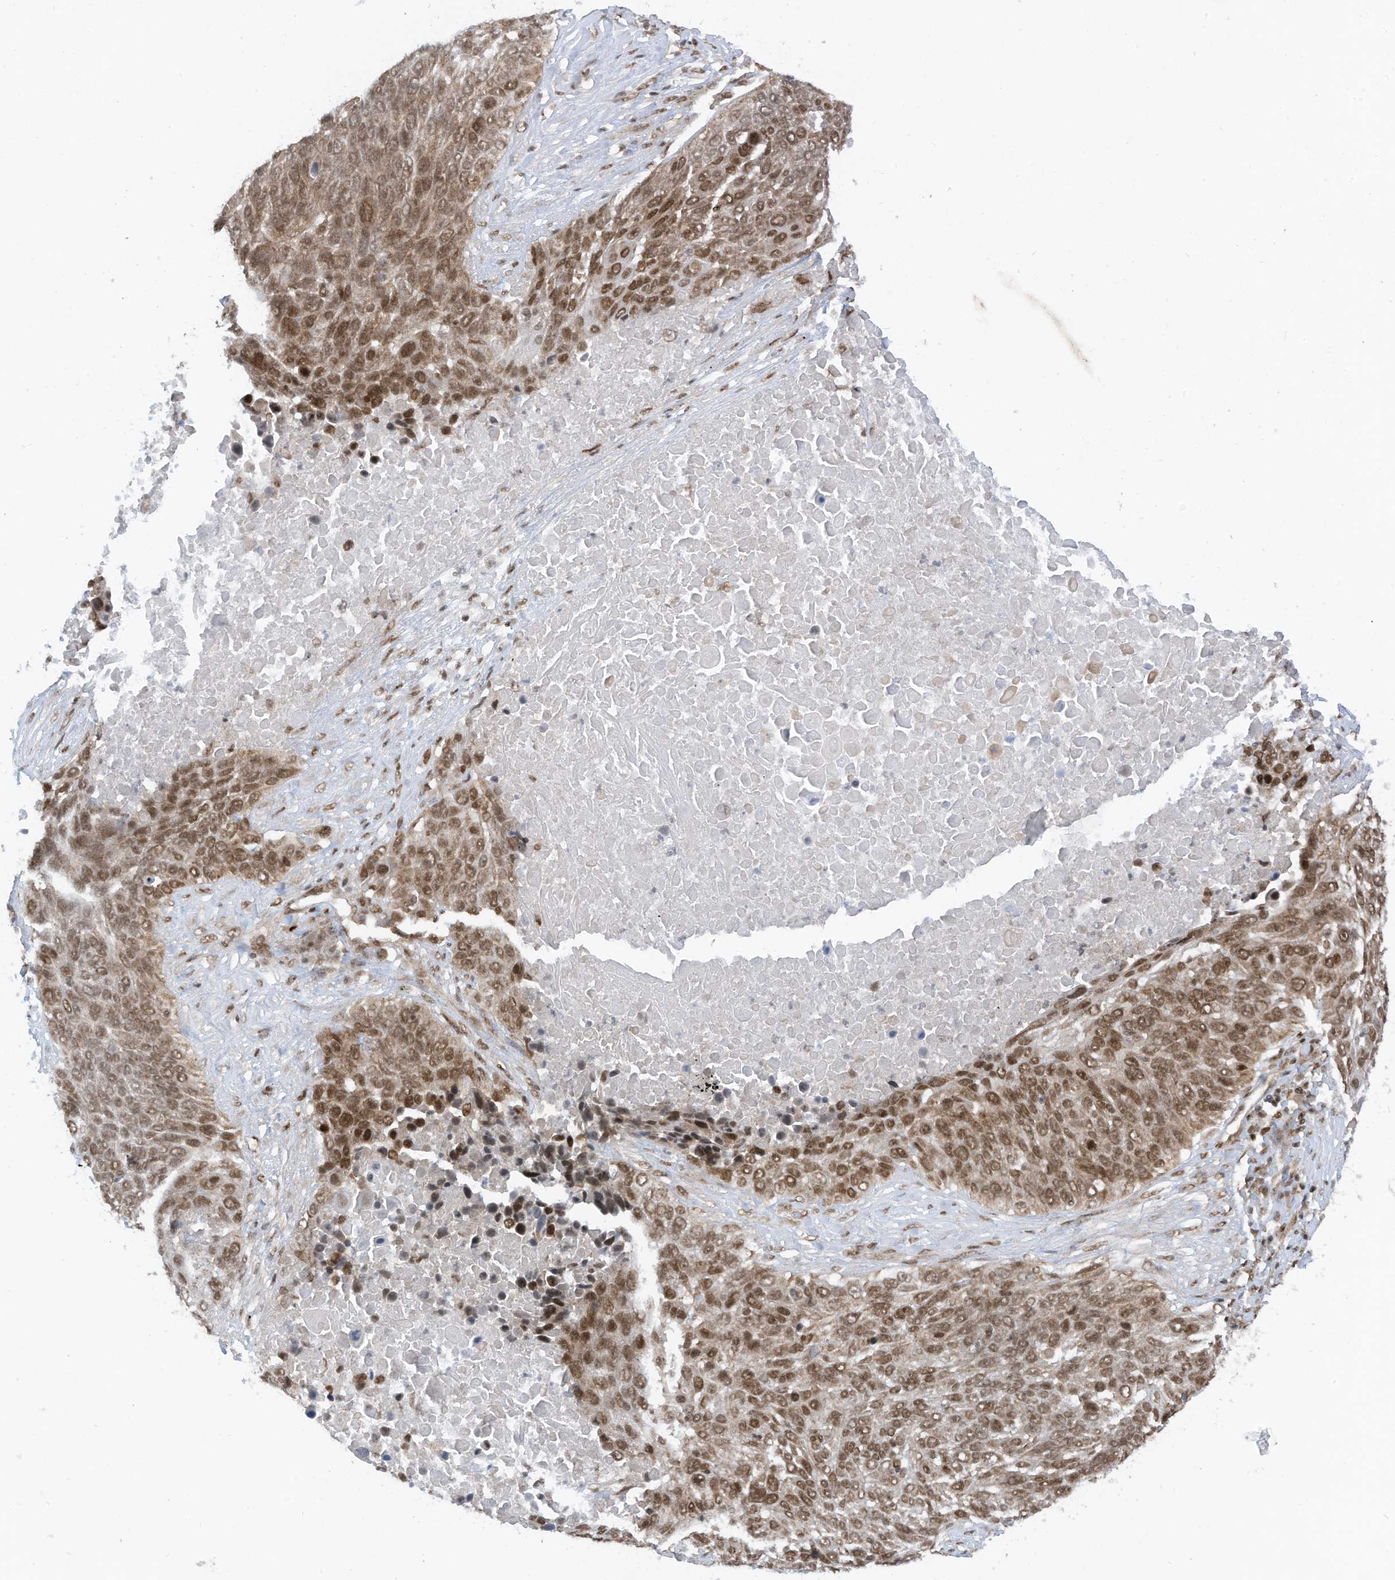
{"staining": {"intensity": "moderate", "quantity": ">75%", "location": "nuclear"}, "tissue": "lung cancer", "cell_type": "Tumor cells", "image_type": "cancer", "snomed": [{"axis": "morphology", "description": "Squamous cell carcinoma, NOS"}, {"axis": "topography", "description": "Lung"}], "caption": "Moderate nuclear expression for a protein is appreciated in about >75% of tumor cells of lung squamous cell carcinoma using IHC.", "gene": "AURKAIP1", "patient": {"sex": "male", "age": 66}}